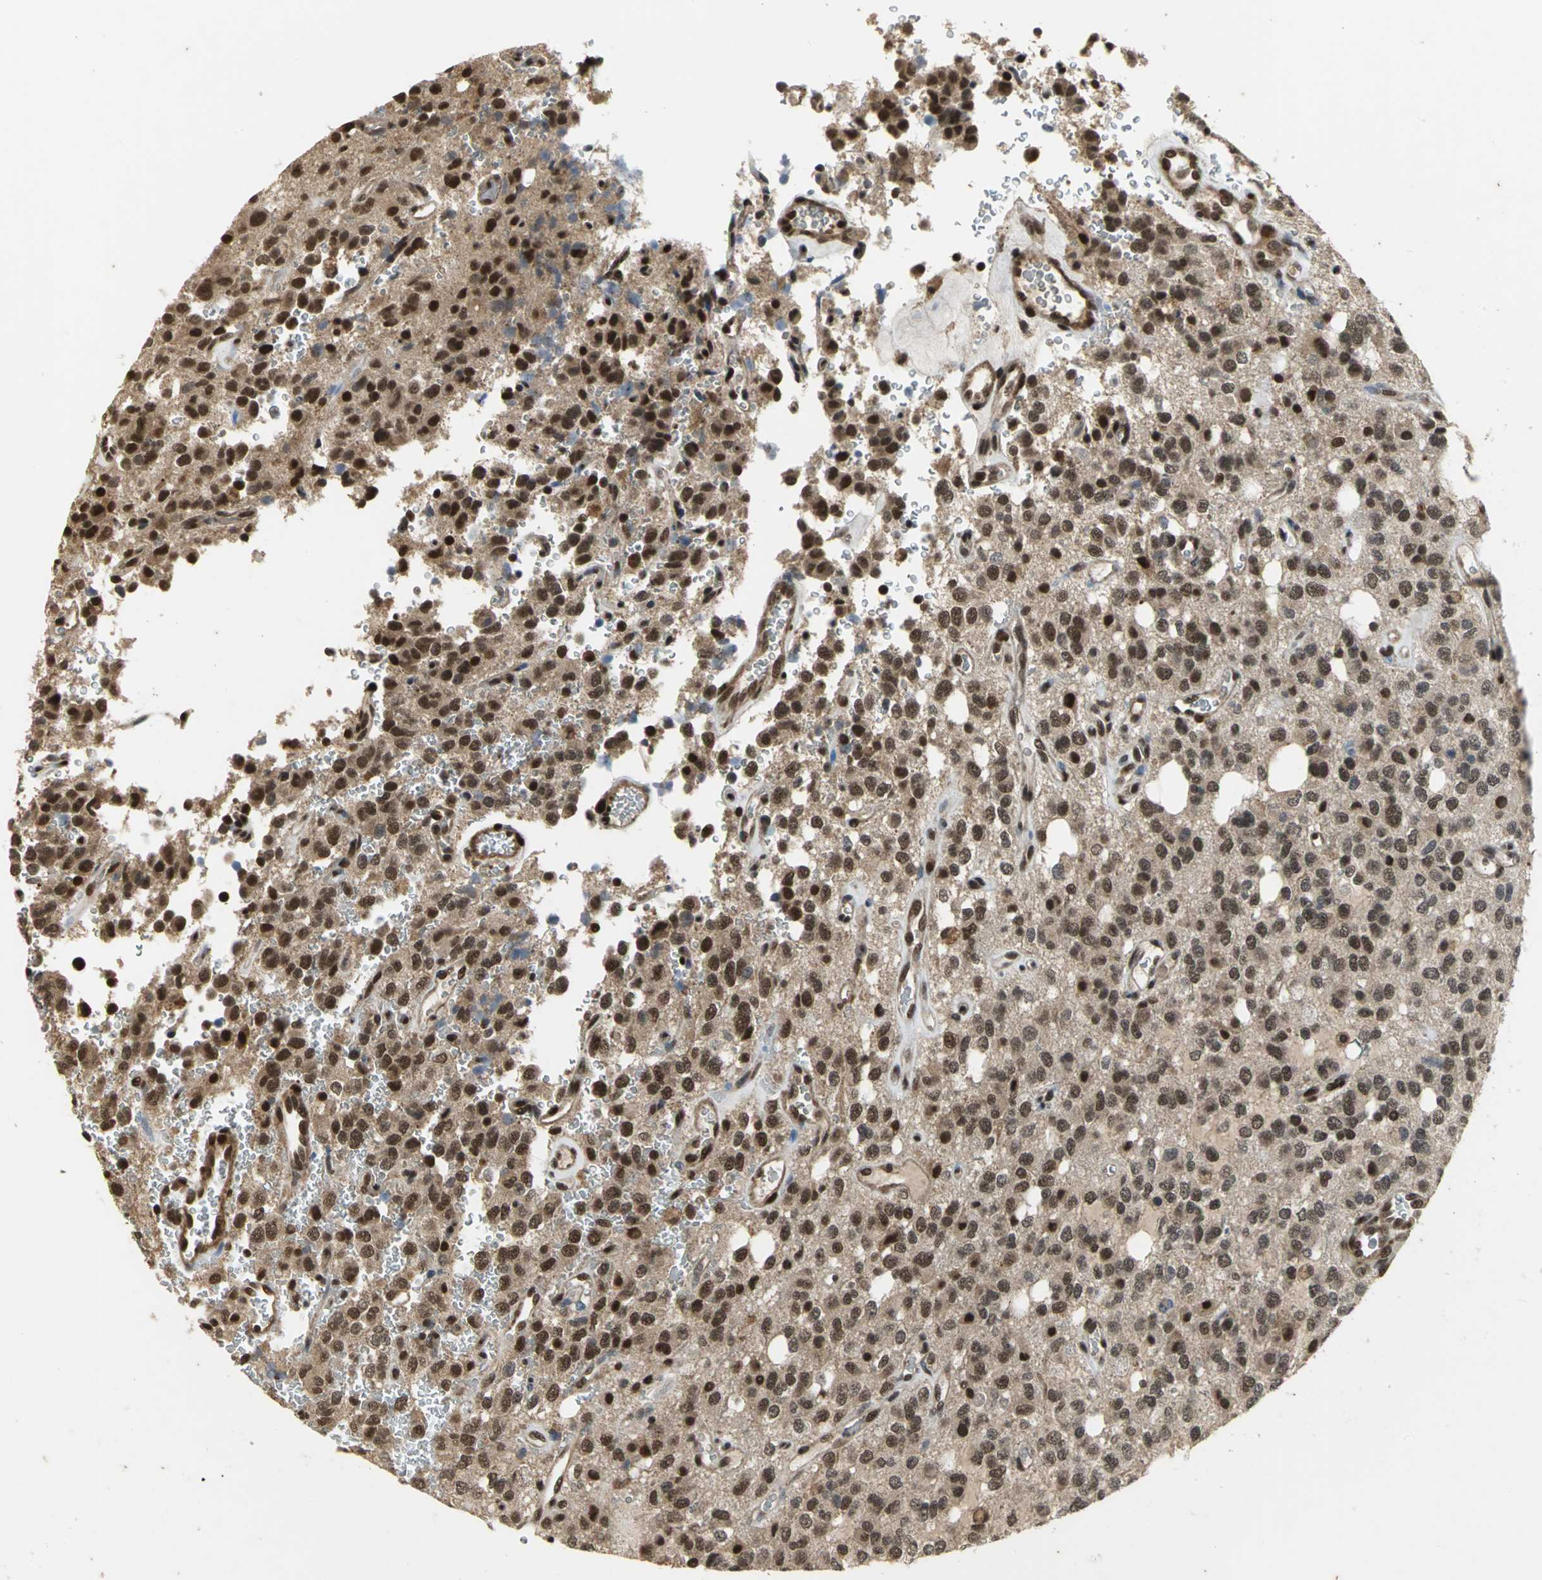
{"staining": {"intensity": "moderate", "quantity": "25%-75%", "location": "cytoplasmic/membranous,nuclear"}, "tissue": "glioma", "cell_type": "Tumor cells", "image_type": "cancer", "snomed": [{"axis": "morphology", "description": "Glioma, malignant, High grade"}, {"axis": "topography", "description": "Brain"}], "caption": "About 25%-75% of tumor cells in human malignant high-grade glioma display moderate cytoplasmic/membranous and nuclear protein positivity as visualized by brown immunohistochemical staining.", "gene": "NOTCH3", "patient": {"sex": "male", "age": 47}}